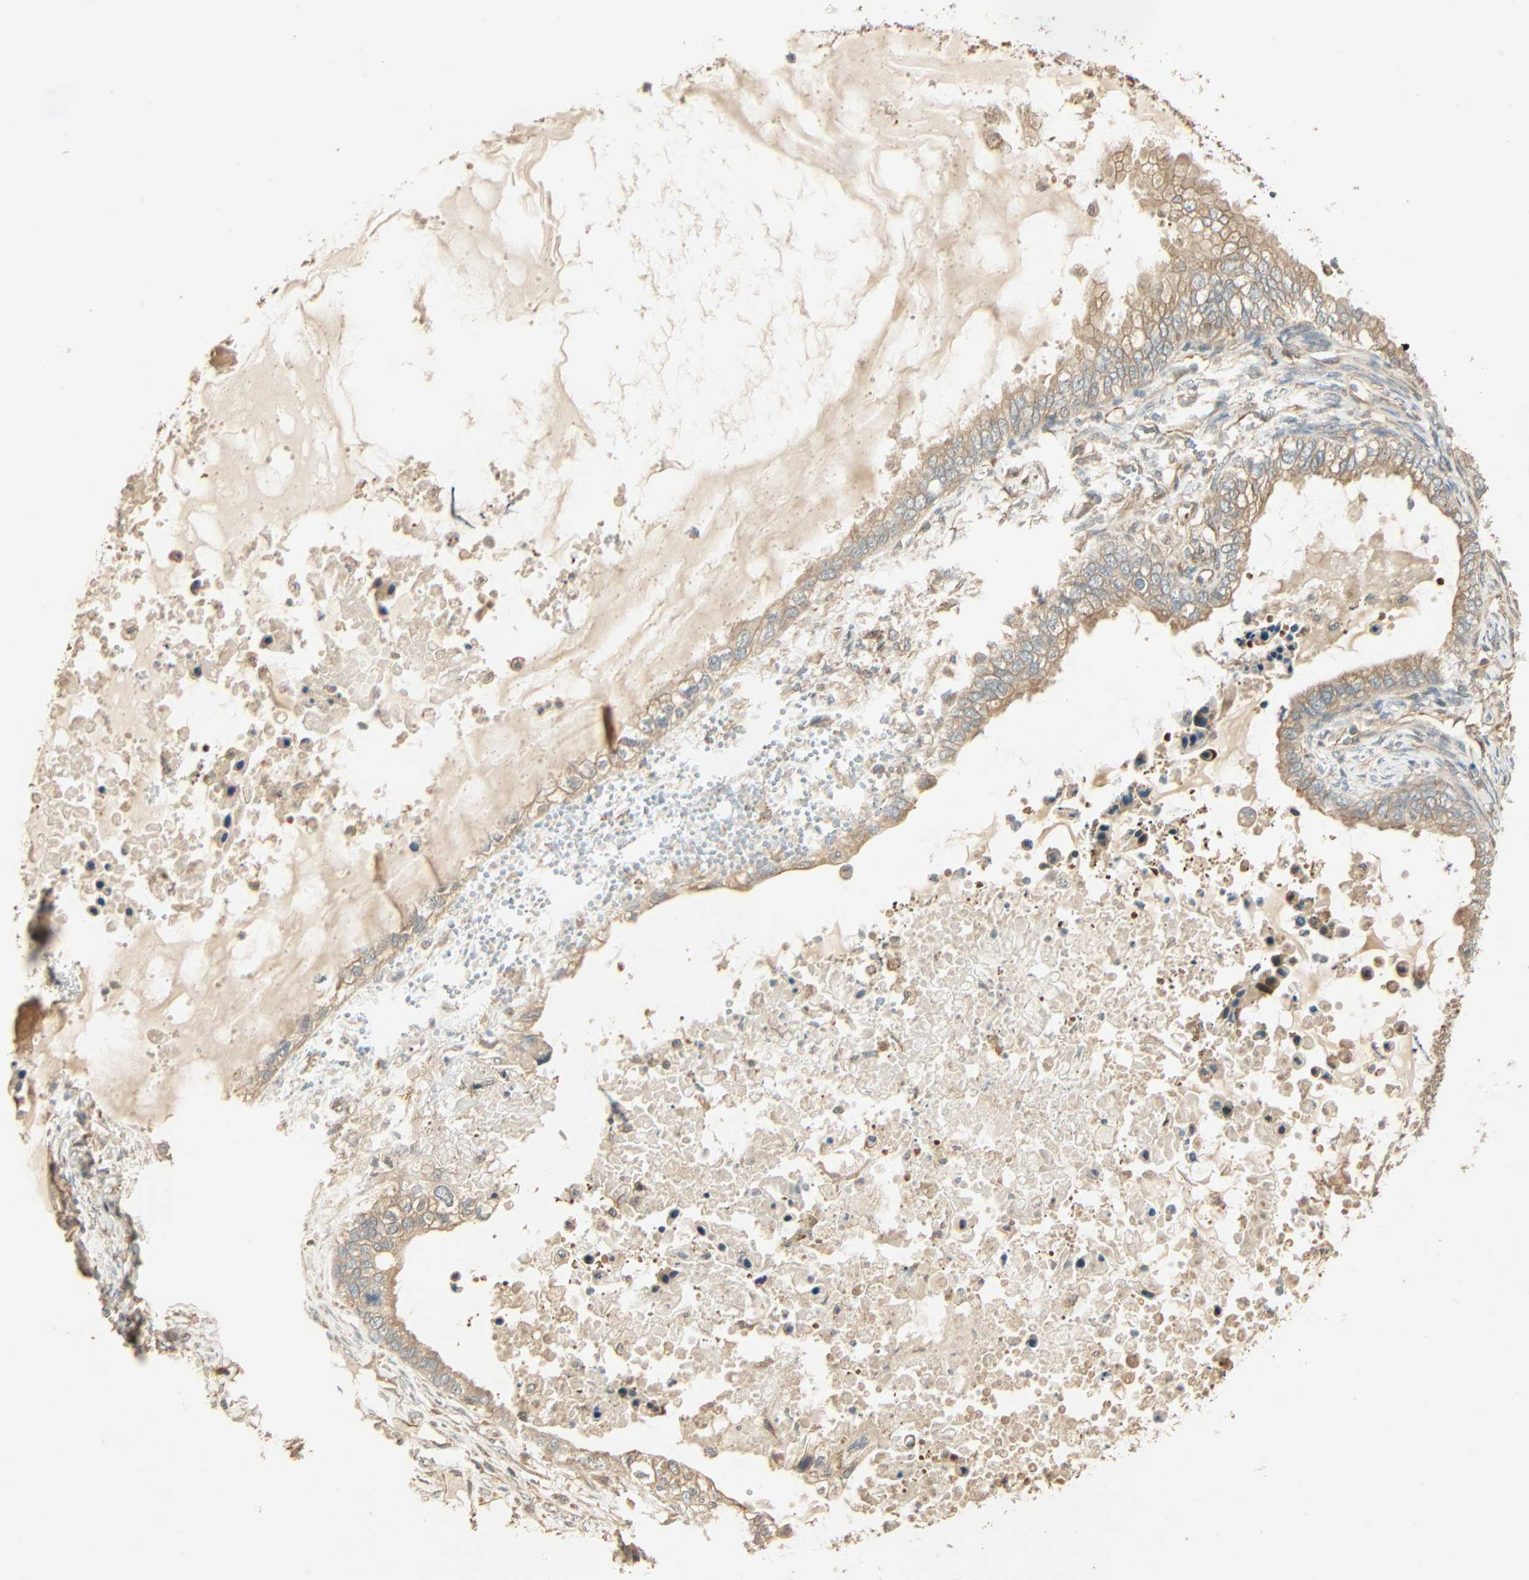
{"staining": {"intensity": "weak", "quantity": ">75%", "location": "cytoplasmic/membranous"}, "tissue": "ovarian cancer", "cell_type": "Tumor cells", "image_type": "cancer", "snomed": [{"axis": "morphology", "description": "Cystadenocarcinoma, mucinous, NOS"}, {"axis": "topography", "description": "Ovary"}], "caption": "Human ovarian cancer (mucinous cystadenocarcinoma) stained with a protein marker reveals weak staining in tumor cells.", "gene": "GALK1", "patient": {"sex": "female", "age": 80}}